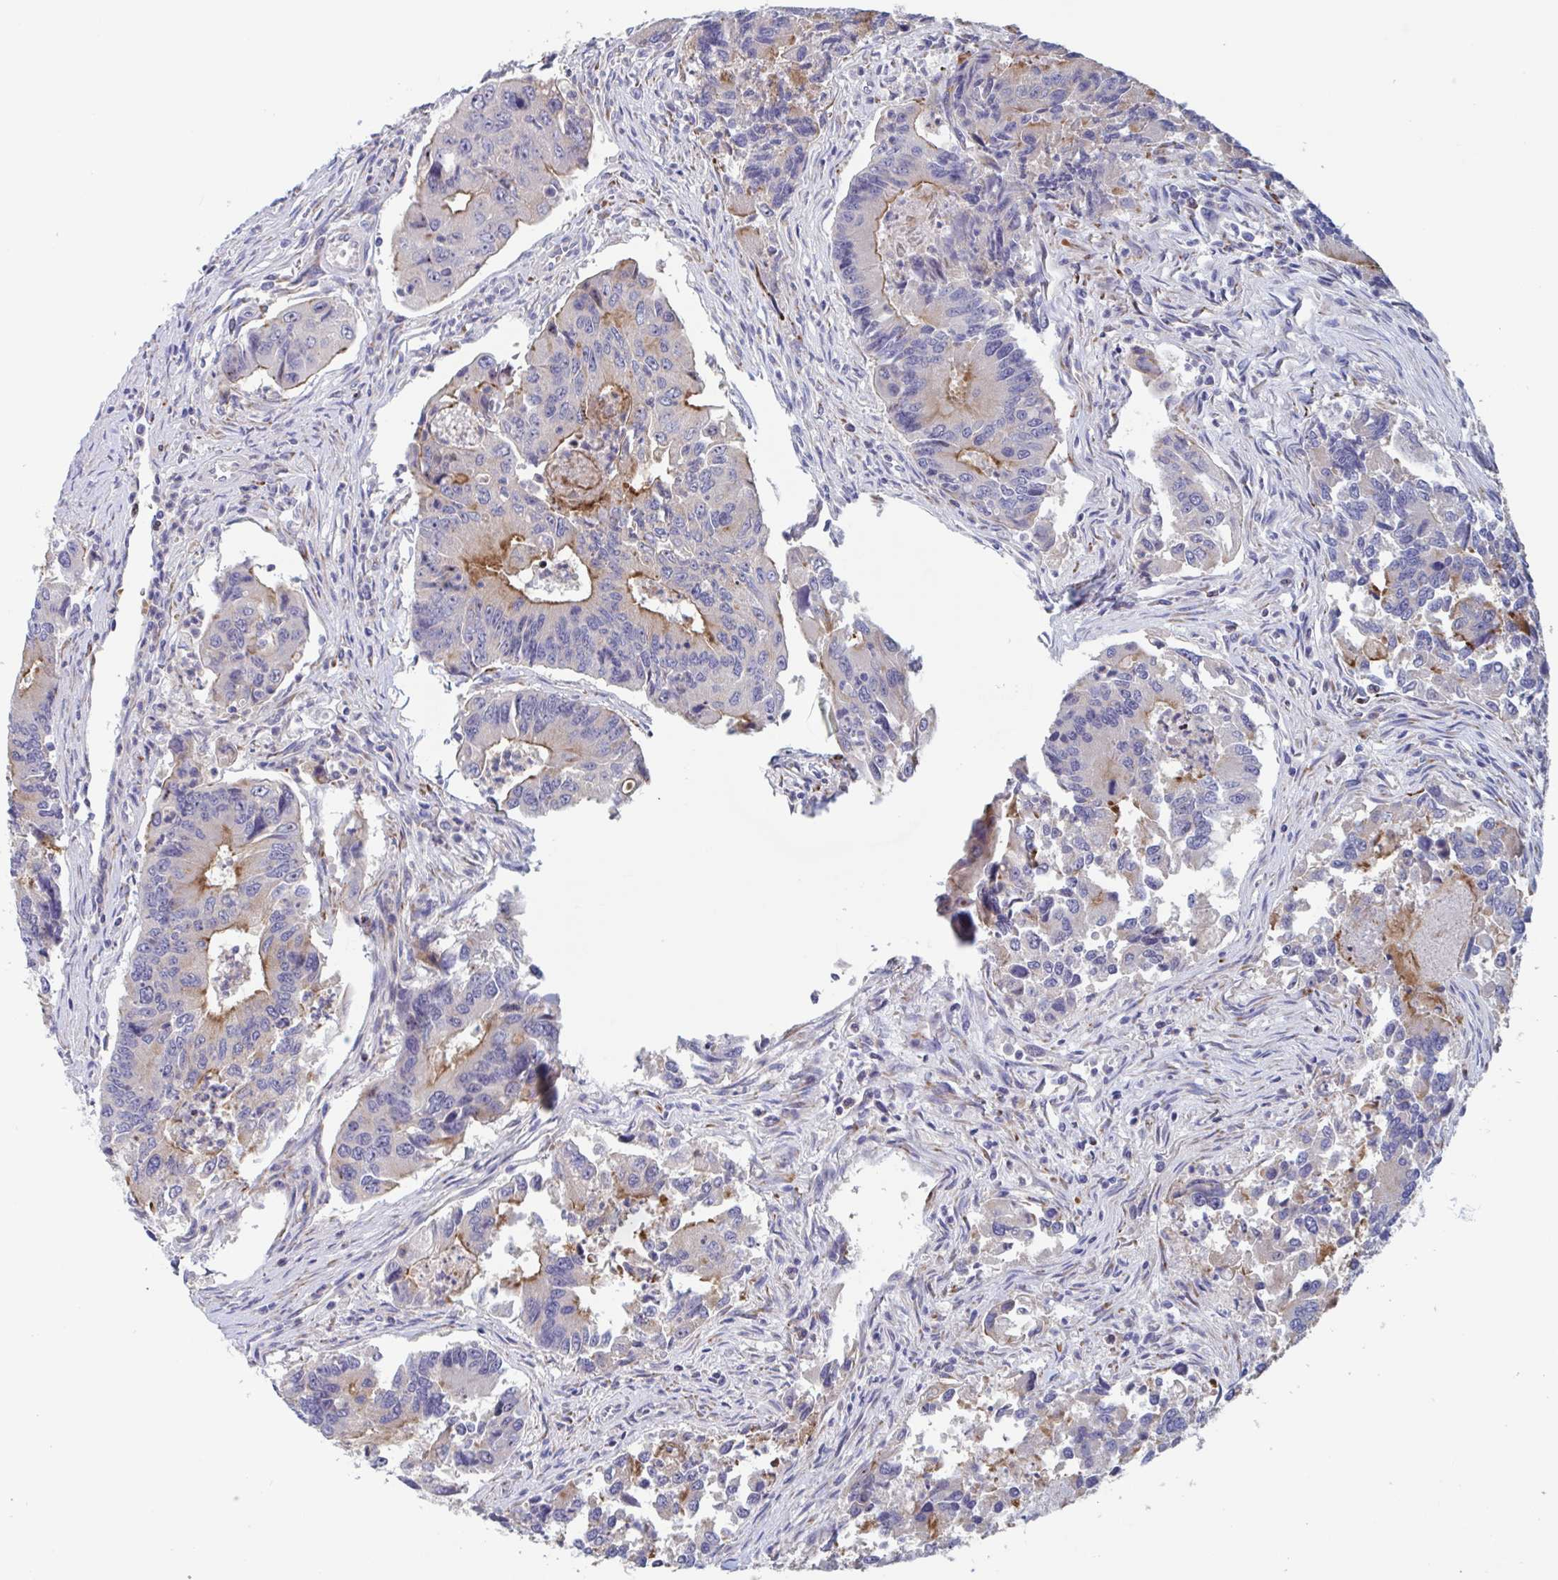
{"staining": {"intensity": "moderate", "quantity": "<25%", "location": "cytoplasmic/membranous"}, "tissue": "colorectal cancer", "cell_type": "Tumor cells", "image_type": "cancer", "snomed": [{"axis": "morphology", "description": "Adenocarcinoma, NOS"}, {"axis": "topography", "description": "Colon"}], "caption": "Moderate cytoplasmic/membranous protein staining is present in approximately <25% of tumor cells in colorectal cancer (adenocarcinoma).", "gene": "ST14", "patient": {"sex": "female", "age": 67}}